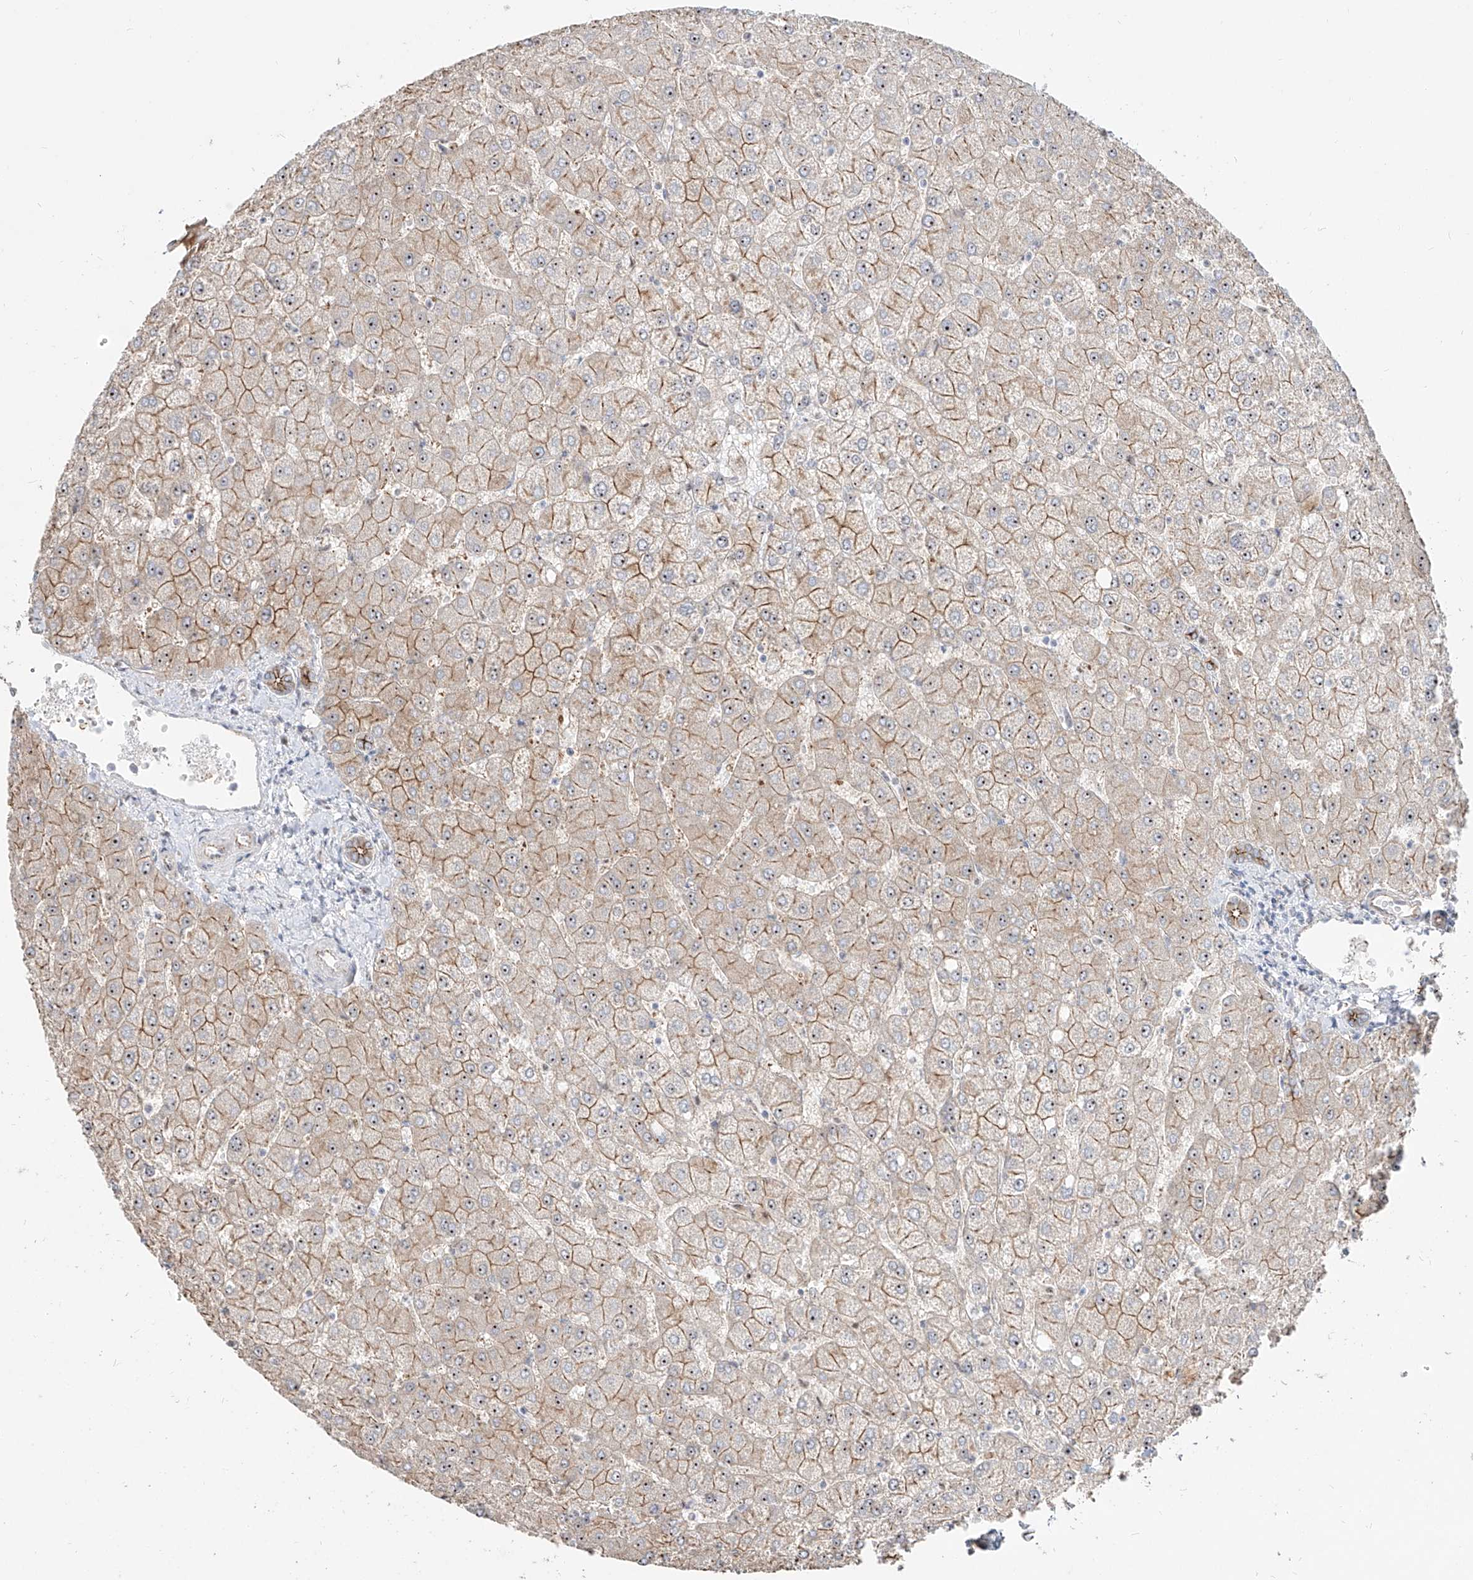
{"staining": {"intensity": "moderate", "quantity": "<25%", "location": "cytoplasmic/membranous"}, "tissue": "liver", "cell_type": "Cholangiocytes", "image_type": "normal", "snomed": [{"axis": "morphology", "description": "Normal tissue, NOS"}, {"axis": "topography", "description": "Liver"}], "caption": "The micrograph shows a brown stain indicating the presence of a protein in the cytoplasmic/membranous of cholangiocytes in liver.", "gene": "ZNF710", "patient": {"sex": "female", "age": 54}}